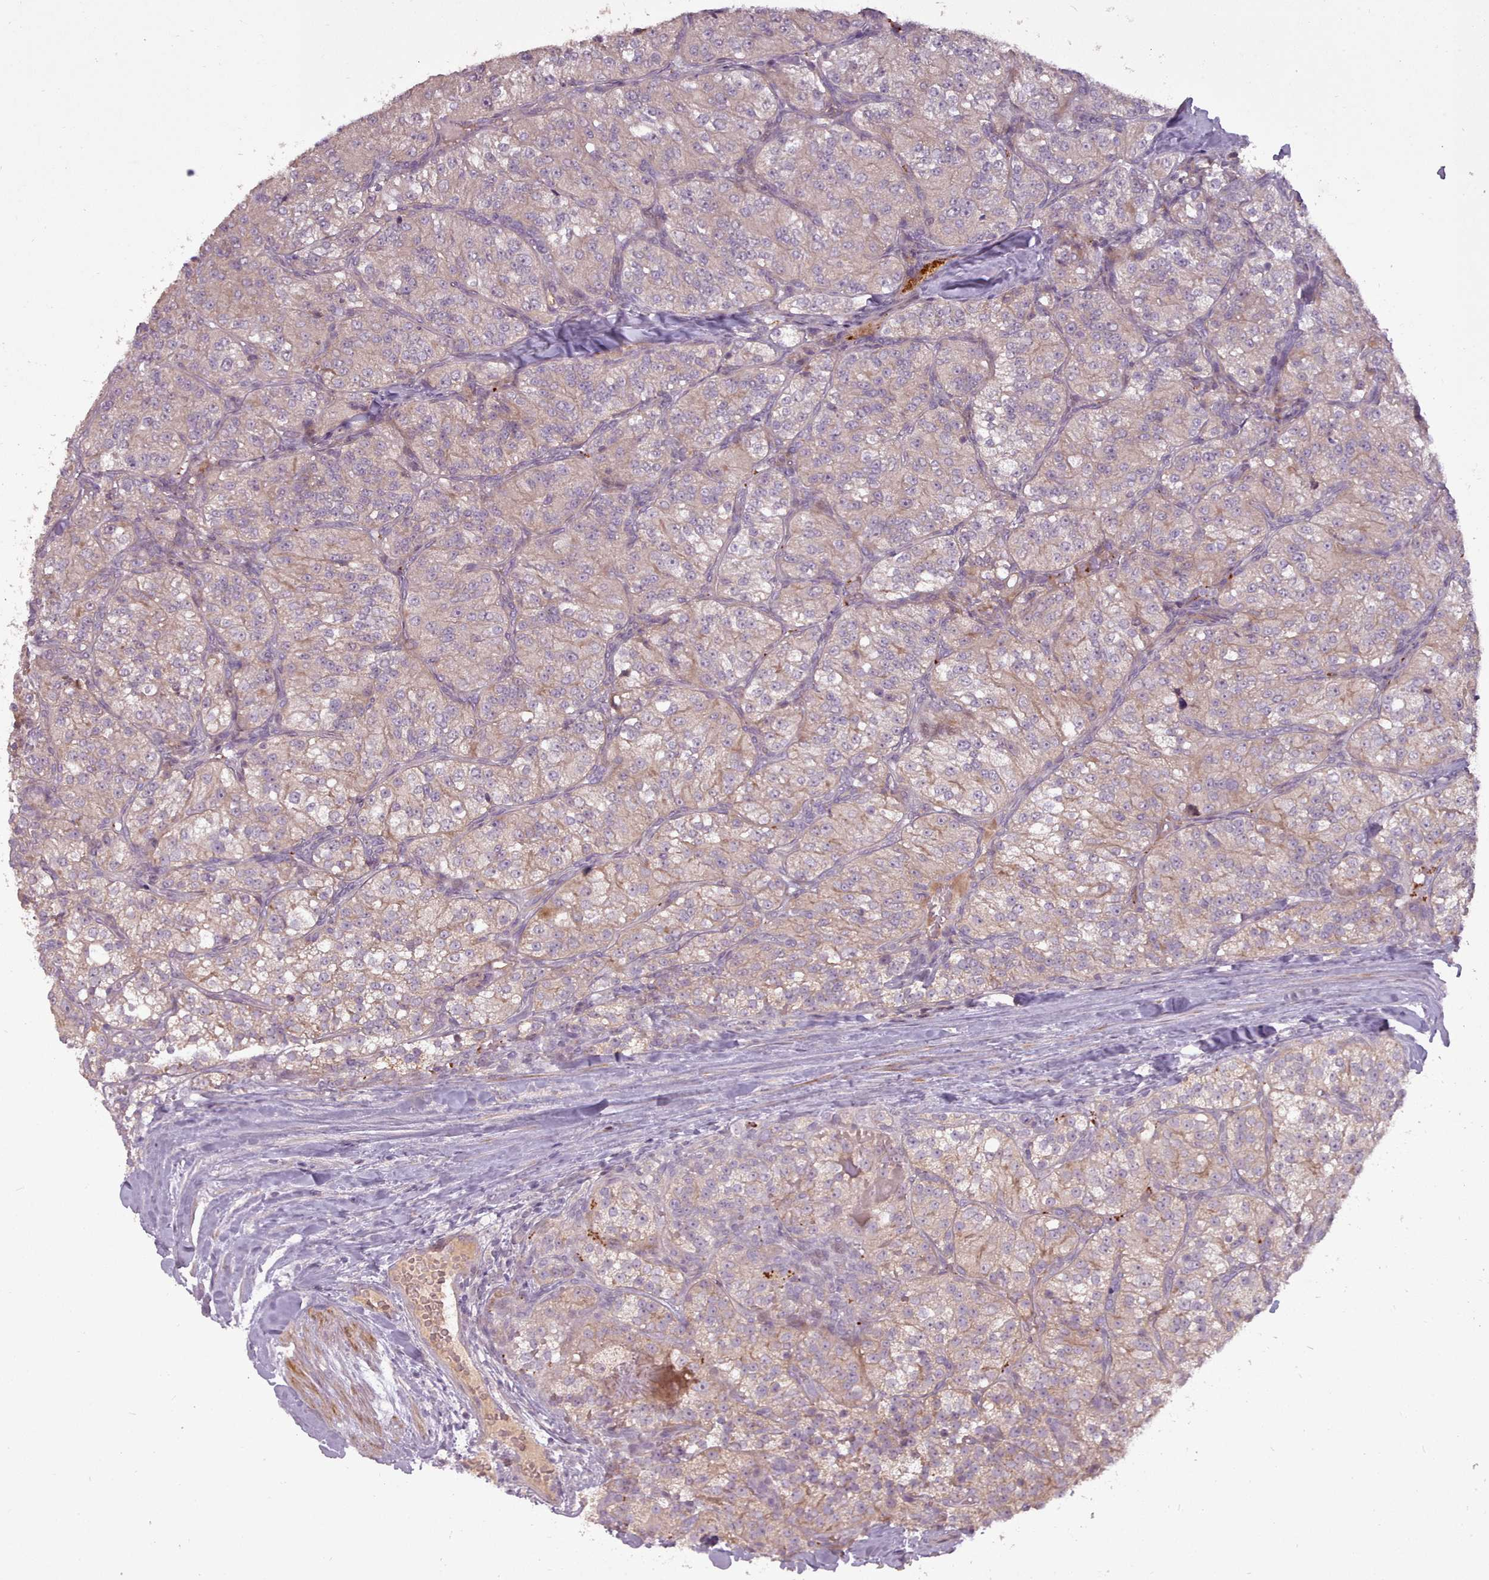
{"staining": {"intensity": "weak", "quantity": ">75%", "location": "cytoplasmic/membranous"}, "tissue": "renal cancer", "cell_type": "Tumor cells", "image_type": "cancer", "snomed": [{"axis": "morphology", "description": "Adenocarcinoma, NOS"}, {"axis": "topography", "description": "Kidney"}], "caption": "This micrograph demonstrates IHC staining of renal cancer (adenocarcinoma), with low weak cytoplasmic/membranous positivity in approximately >75% of tumor cells.", "gene": "LEFTY2", "patient": {"sex": "female", "age": 63}}